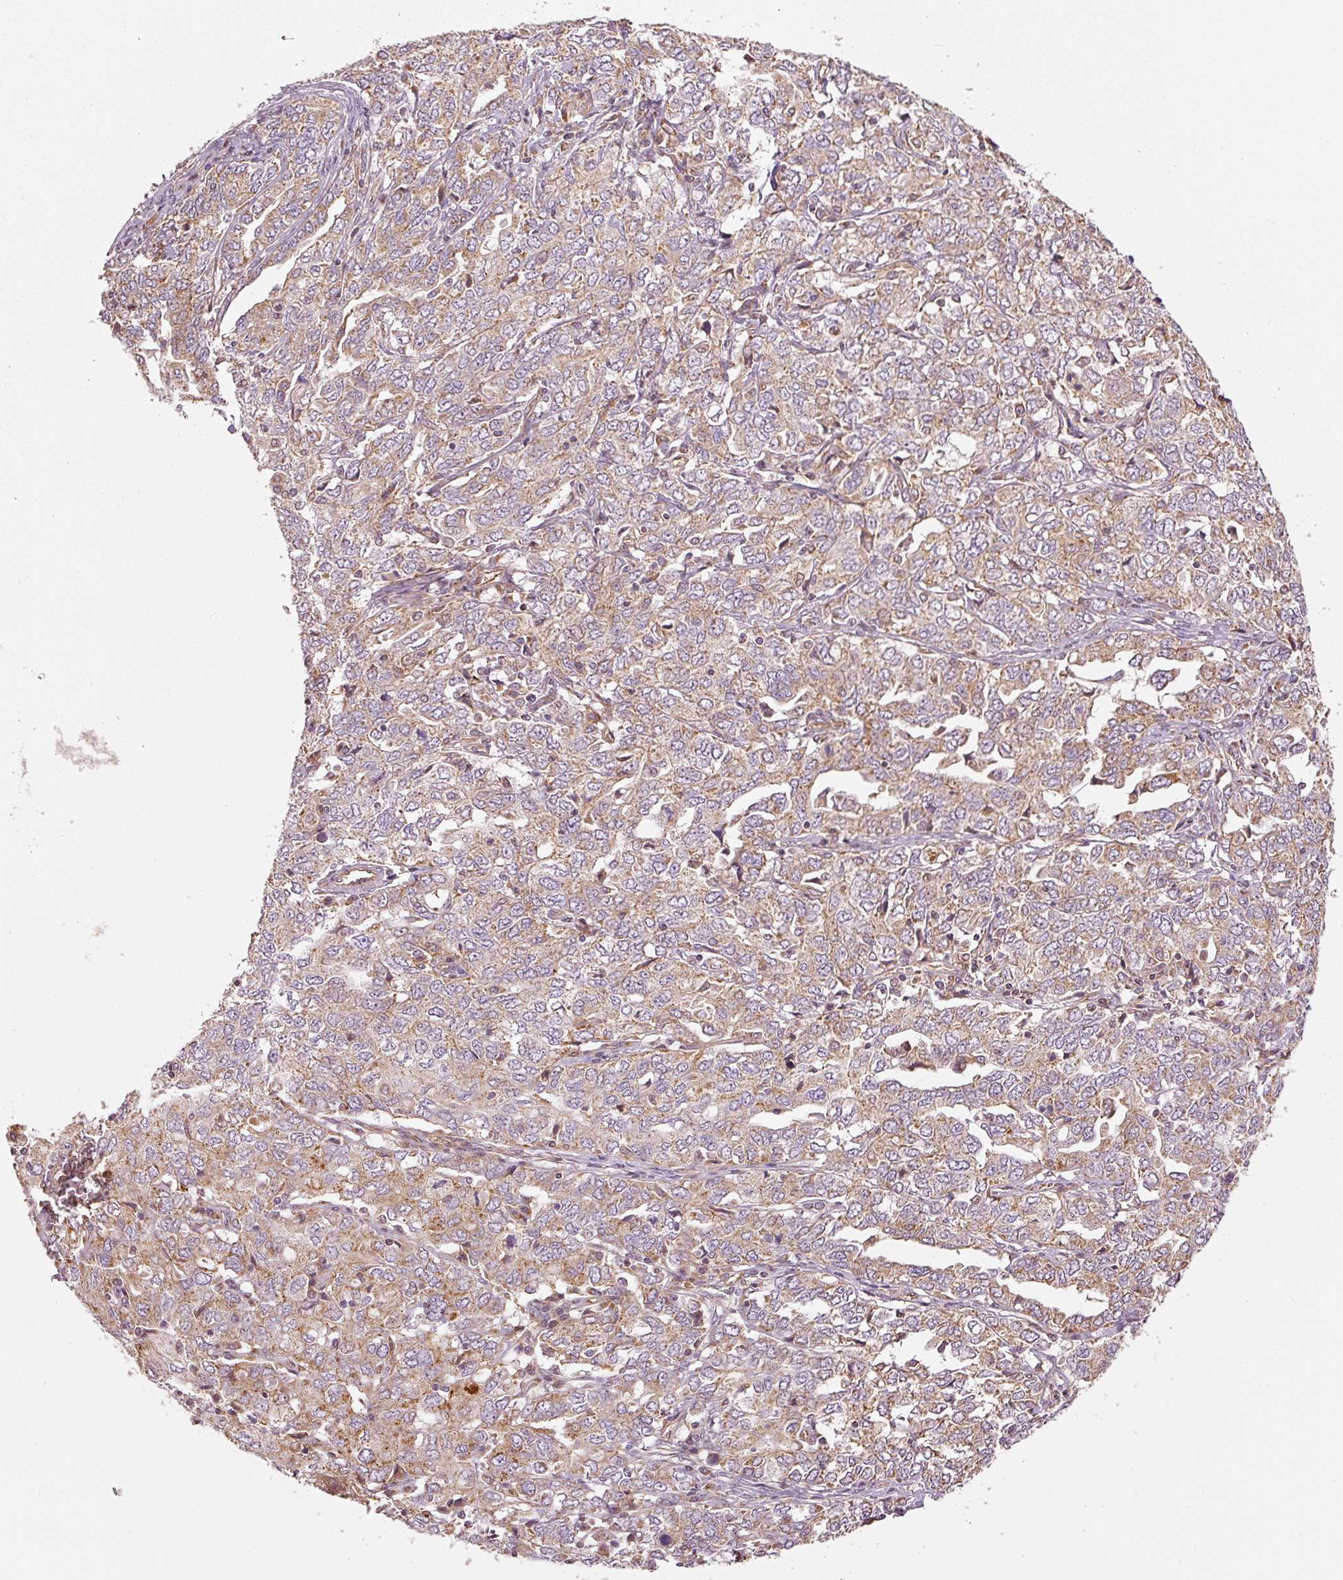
{"staining": {"intensity": "moderate", "quantity": ">75%", "location": "cytoplasmic/membranous"}, "tissue": "ovarian cancer", "cell_type": "Tumor cells", "image_type": "cancer", "snomed": [{"axis": "morphology", "description": "Carcinoma, endometroid"}, {"axis": "topography", "description": "Ovary"}], "caption": "Endometroid carcinoma (ovarian) stained with DAB (3,3'-diaminobenzidine) immunohistochemistry (IHC) reveals medium levels of moderate cytoplasmic/membranous expression in about >75% of tumor cells. The staining was performed using DAB (3,3'-diaminobenzidine) to visualize the protein expression in brown, while the nuclei were stained in blue with hematoxylin (Magnification: 20x).", "gene": "MTHFD1L", "patient": {"sex": "female", "age": 62}}